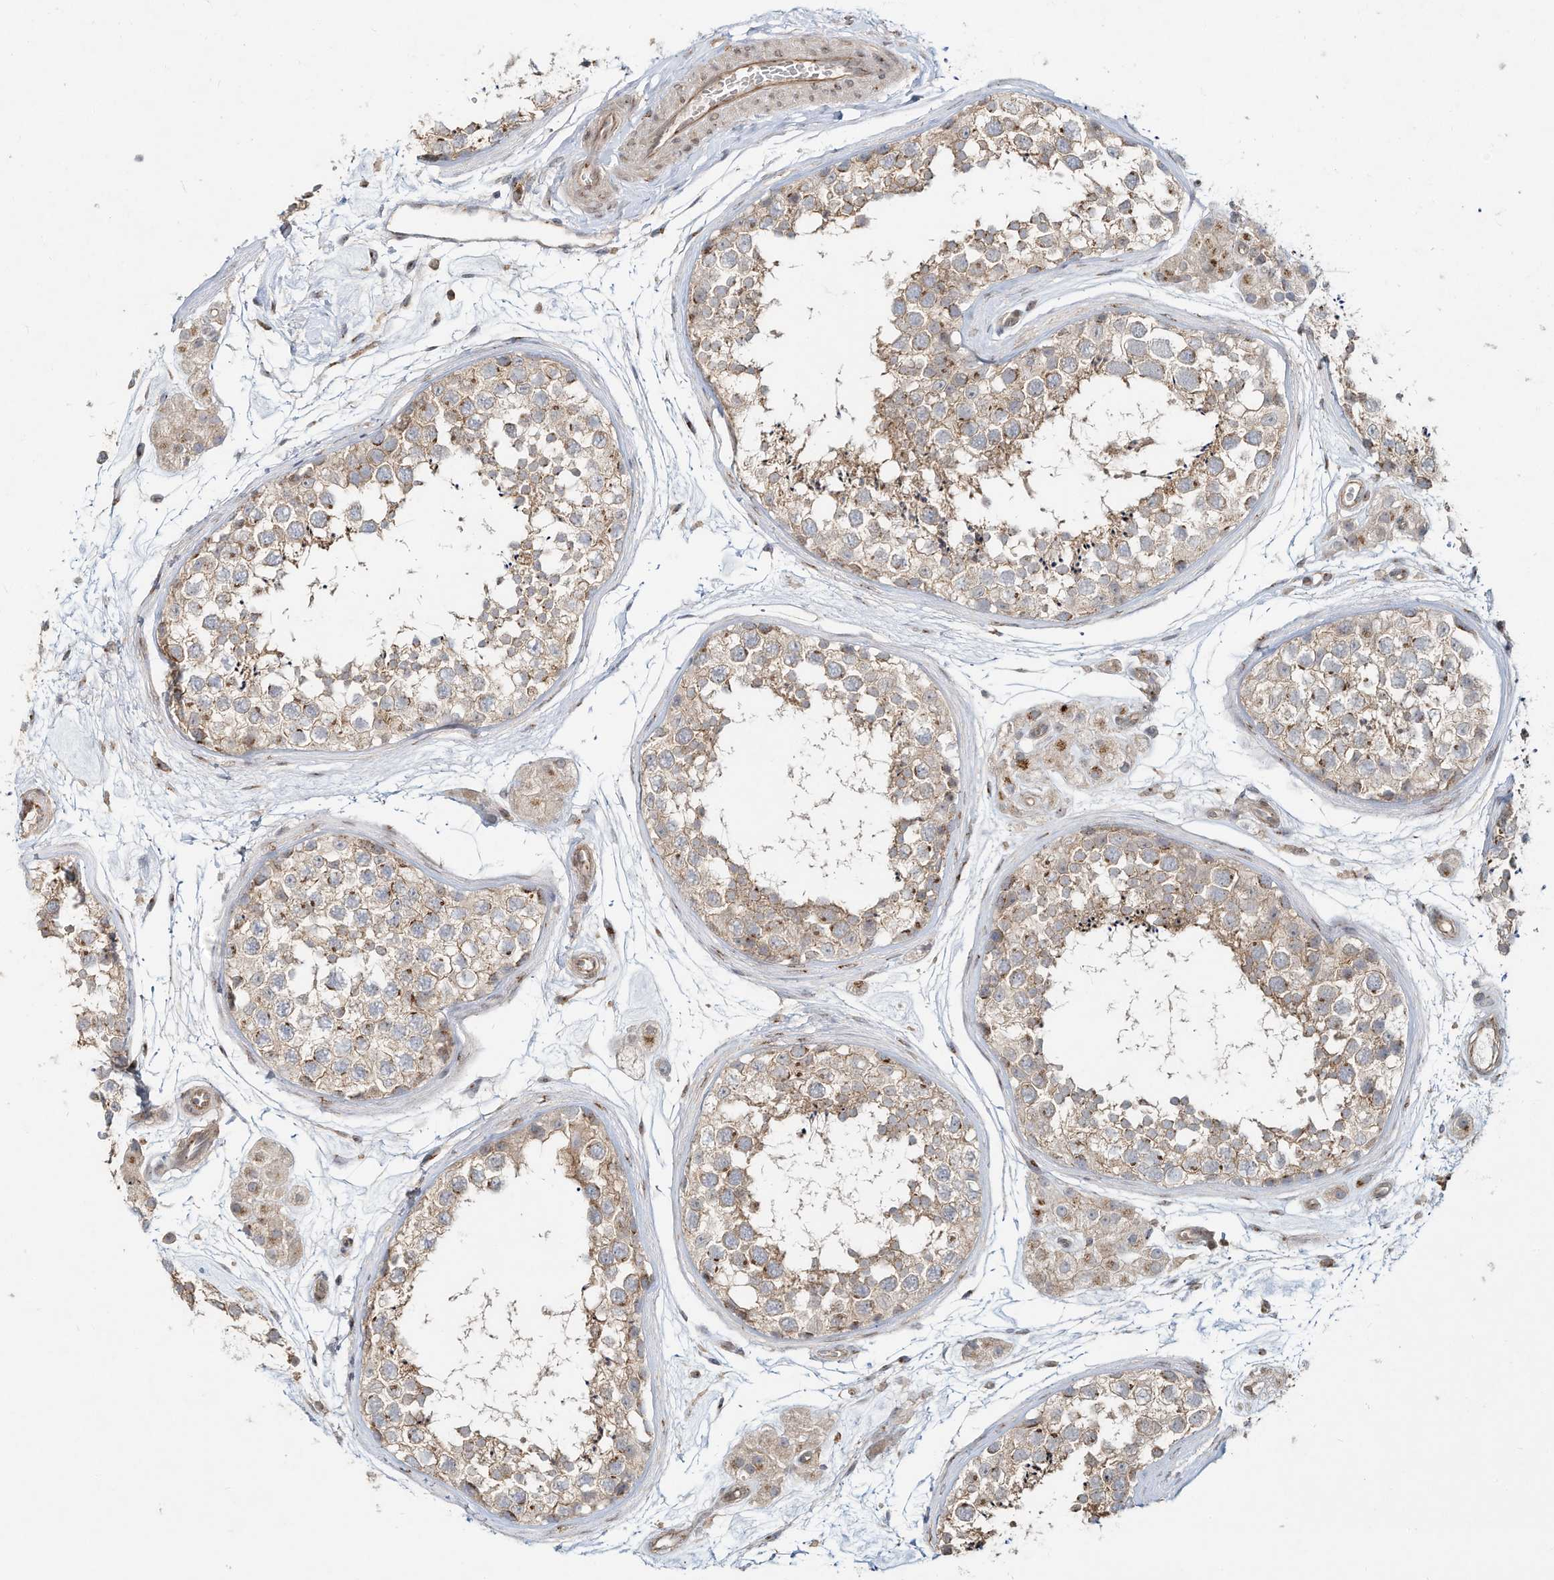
{"staining": {"intensity": "moderate", "quantity": ">75%", "location": "cytoplasmic/membranous"}, "tissue": "testis", "cell_type": "Cells in seminiferous ducts", "image_type": "normal", "snomed": [{"axis": "morphology", "description": "Normal tissue, NOS"}, {"axis": "topography", "description": "Testis"}], "caption": "Moderate cytoplasmic/membranous positivity for a protein is identified in approximately >75% of cells in seminiferous ducts of unremarkable testis using immunohistochemistry.", "gene": "CUX1", "patient": {"sex": "male", "age": 56}}